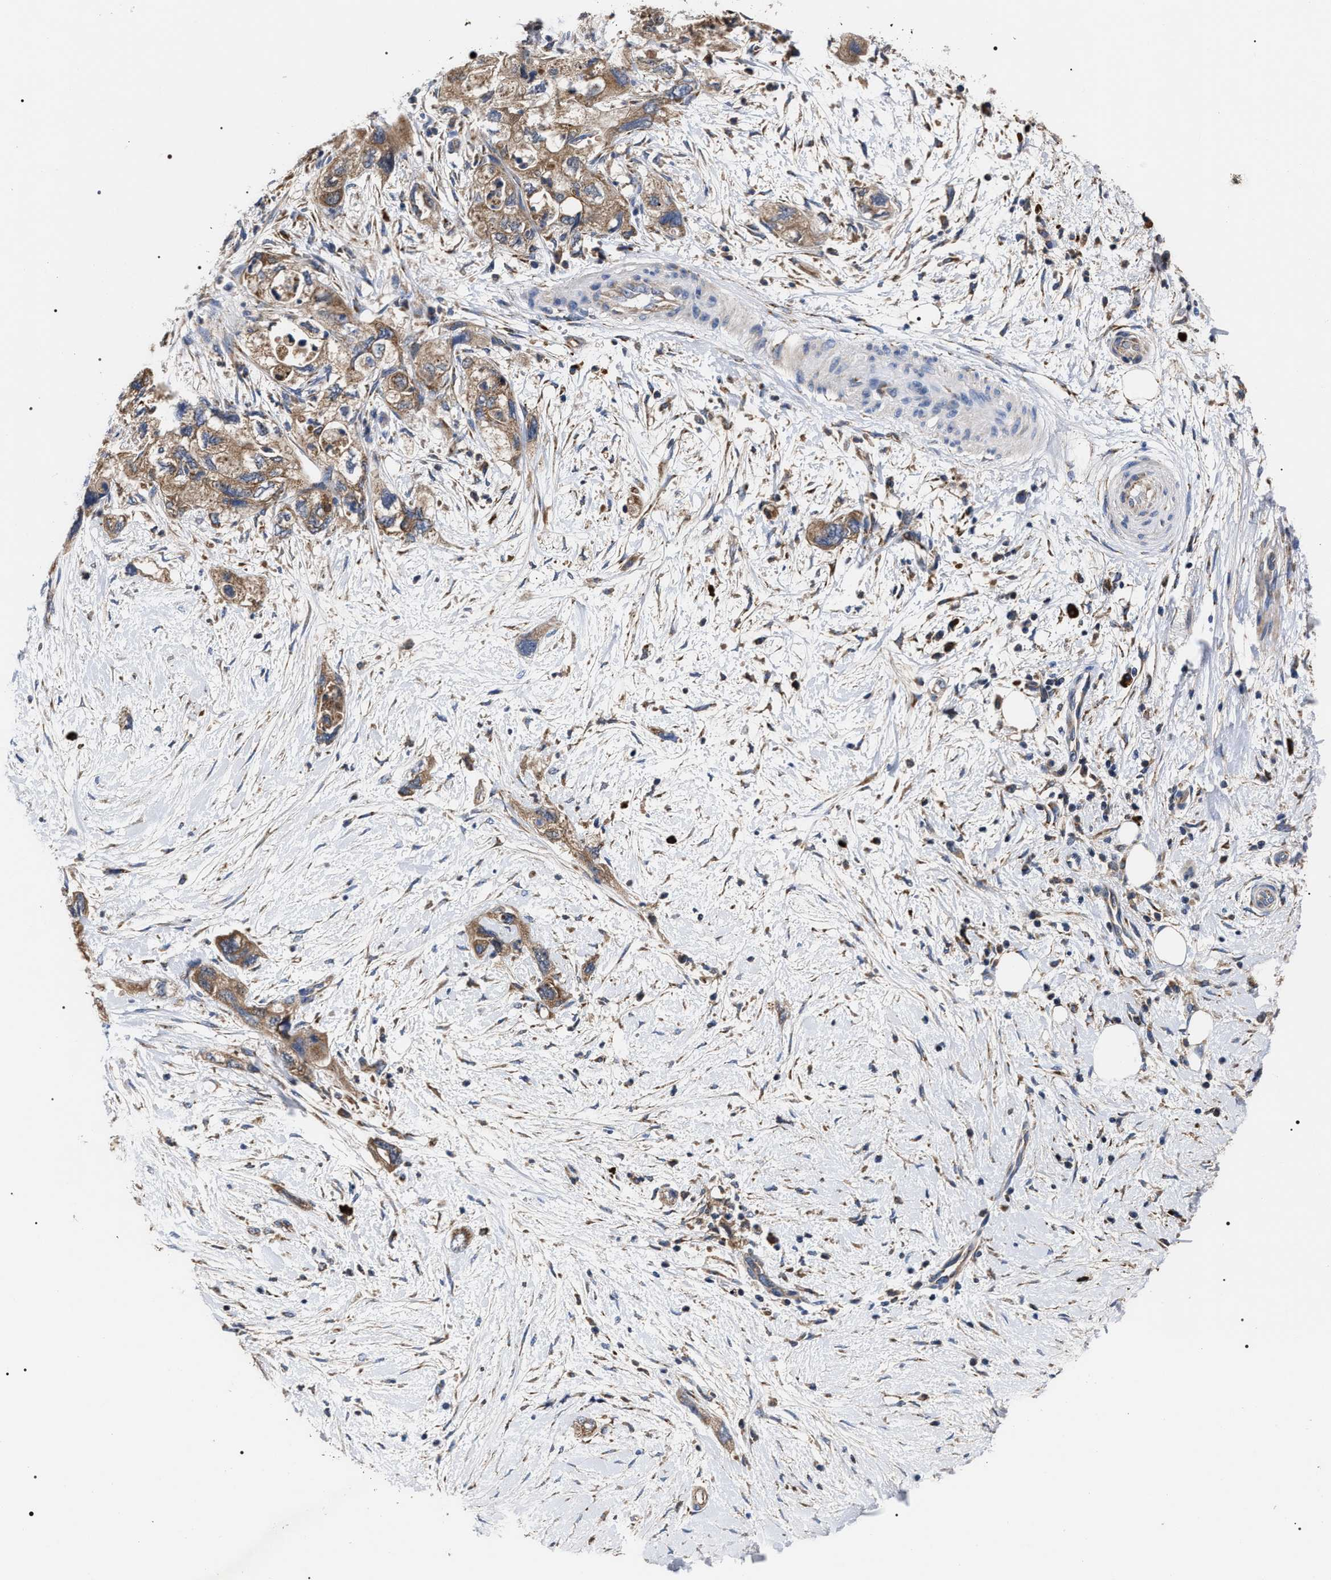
{"staining": {"intensity": "moderate", "quantity": ">75%", "location": "cytoplasmic/membranous"}, "tissue": "pancreatic cancer", "cell_type": "Tumor cells", "image_type": "cancer", "snomed": [{"axis": "morphology", "description": "Adenocarcinoma, NOS"}, {"axis": "topography", "description": "Pancreas"}], "caption": "Adenocarcinoma (pancreatic) stained with a brown dye exhibits moderate cytoplasmic/membranous positive expression in approximately >75% of tumor cells.", "gene": "MACC1", "patient": {"sex": "female", "age": 73}}